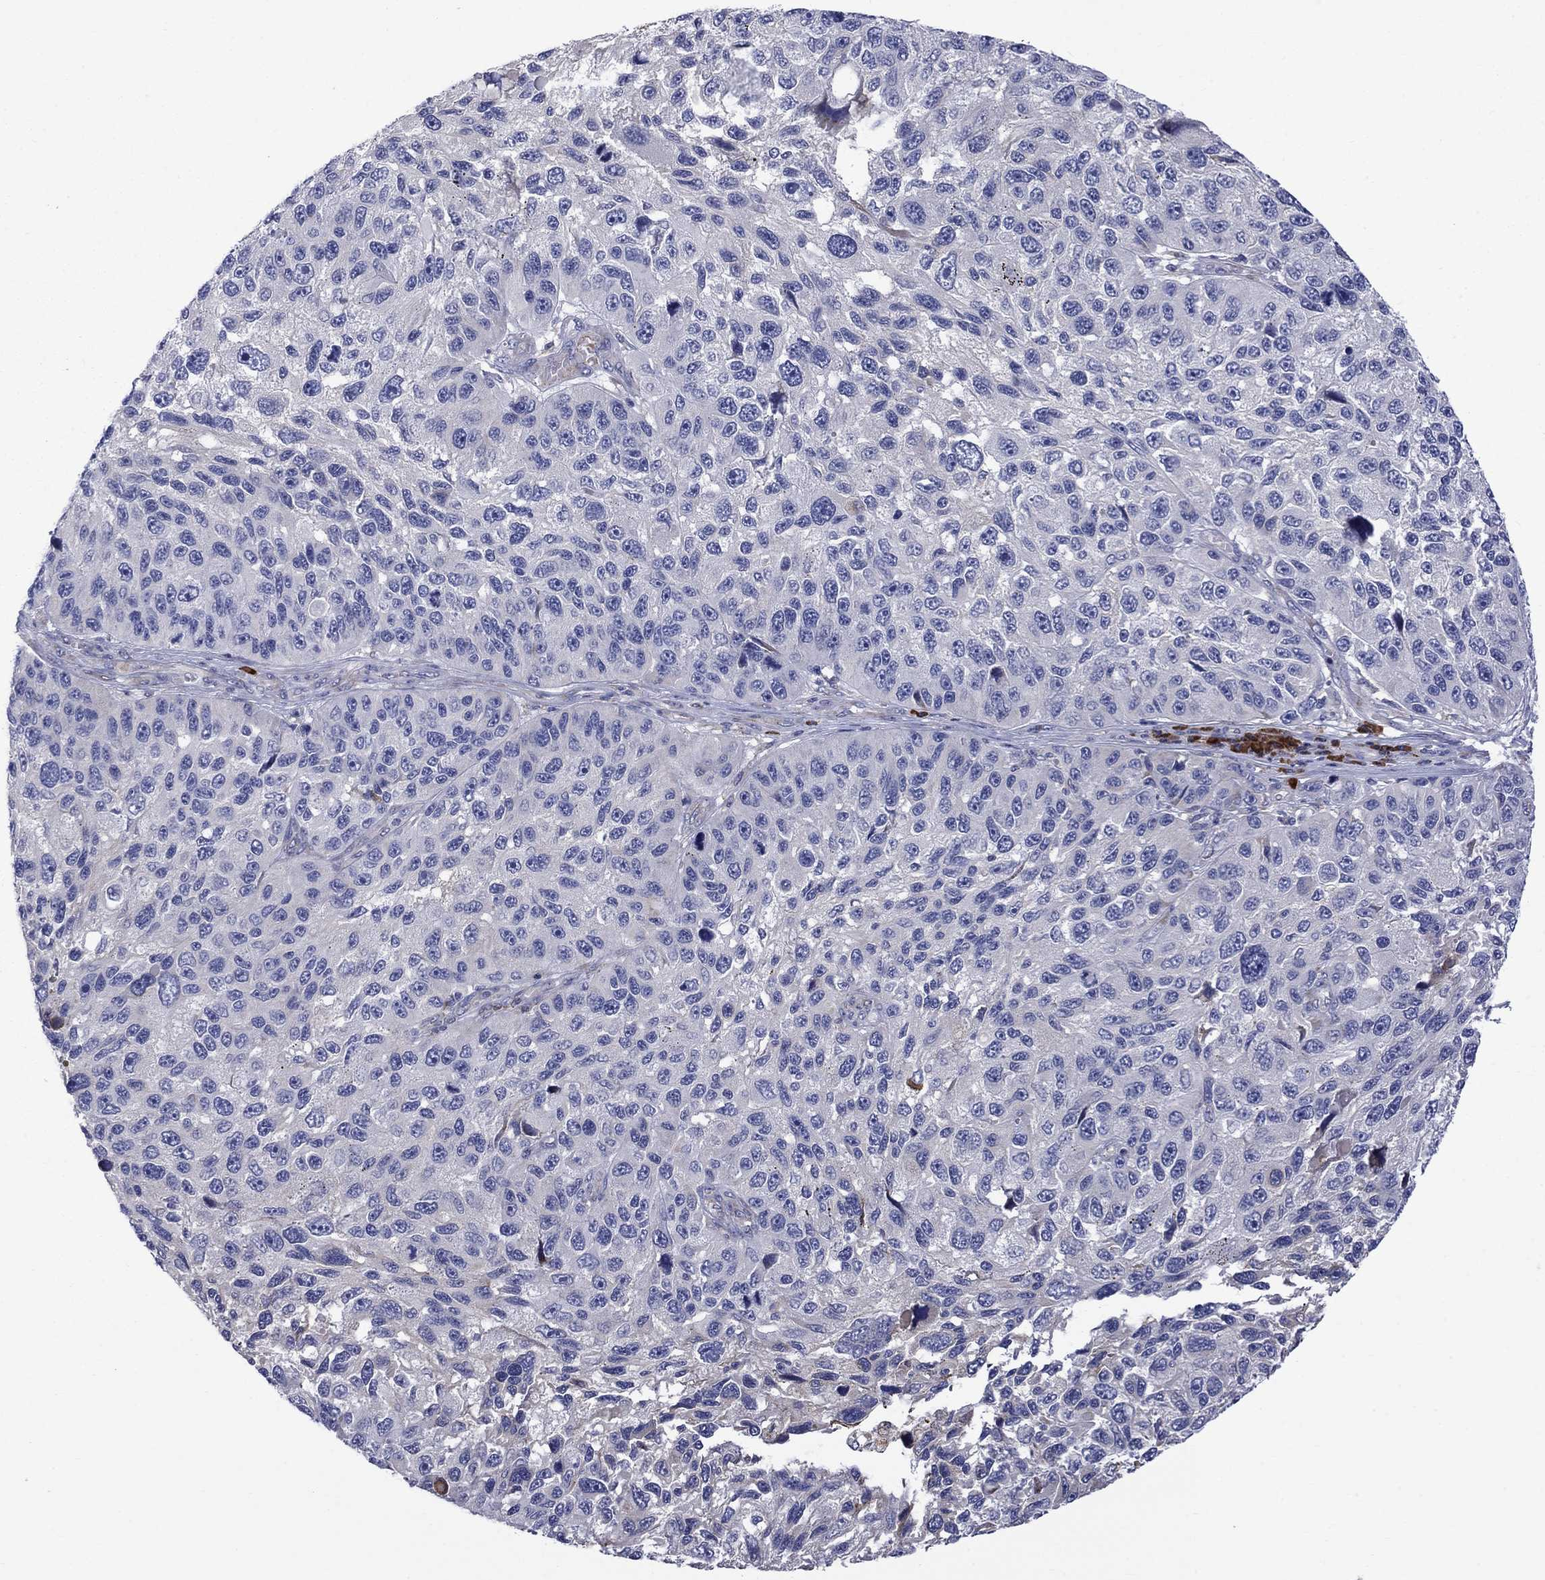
{"staining": {"intensity": "moderate", "quantity": "<25%", "location": "cytoplasmic/membranous"}, "tissue": "melanoma", "cell_type": "Tumor cells", "image_type": "cancer", "snomed": [{"axis": "morphology", "description": "Malignant melanoma, NOS"}, {"axis": "topography", "description": "Skin"}], "caption": "The image reveals staining of melanoma, revealing moderate cytoplasmic/membranous protein expression (brown color) within tumor cells.", "gene": "ASNS", "patient": {"sex": "male", "age": 53}}